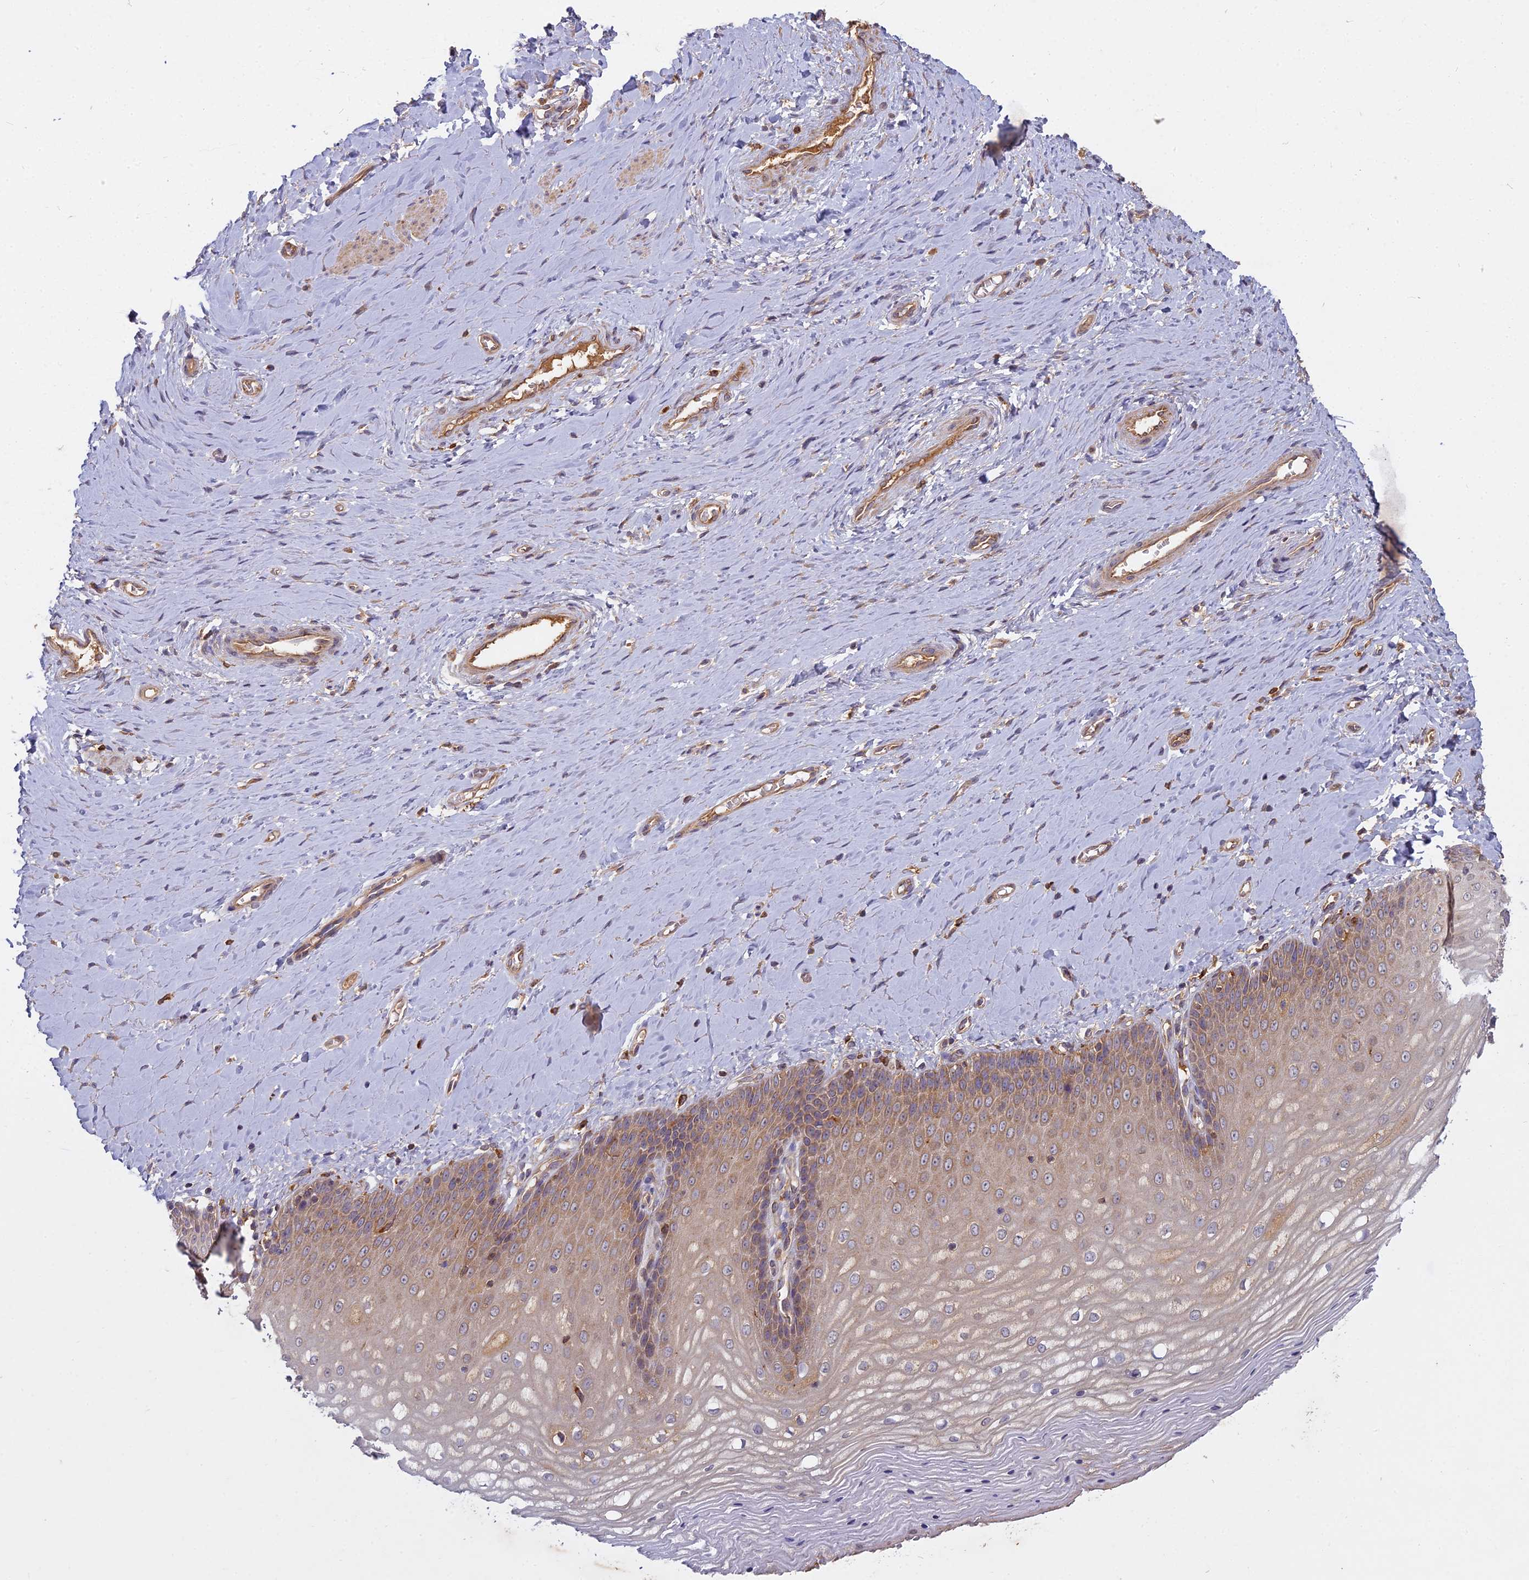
{"staining": {"intensity": "weak", "quantity": "25%-75%", "location": "cytoplasmic/membranous"}, "tissue": "vagina", "cell_type": "Squamous epithelial cells", "image_type": "normal", "snomed": [{"axis": "morphology", "description": "Normal tissue, NOS"}, {"axis": "topography", "description": "Vagina"}], "caption": "Squamous epithelial cells exhibit low levels of weak cytoplasmic/membranous expression in about 25%-75% of cells in benign human vagina.", "gene": "CCDC167", "patient": {"sex": "female", "age": 65}}